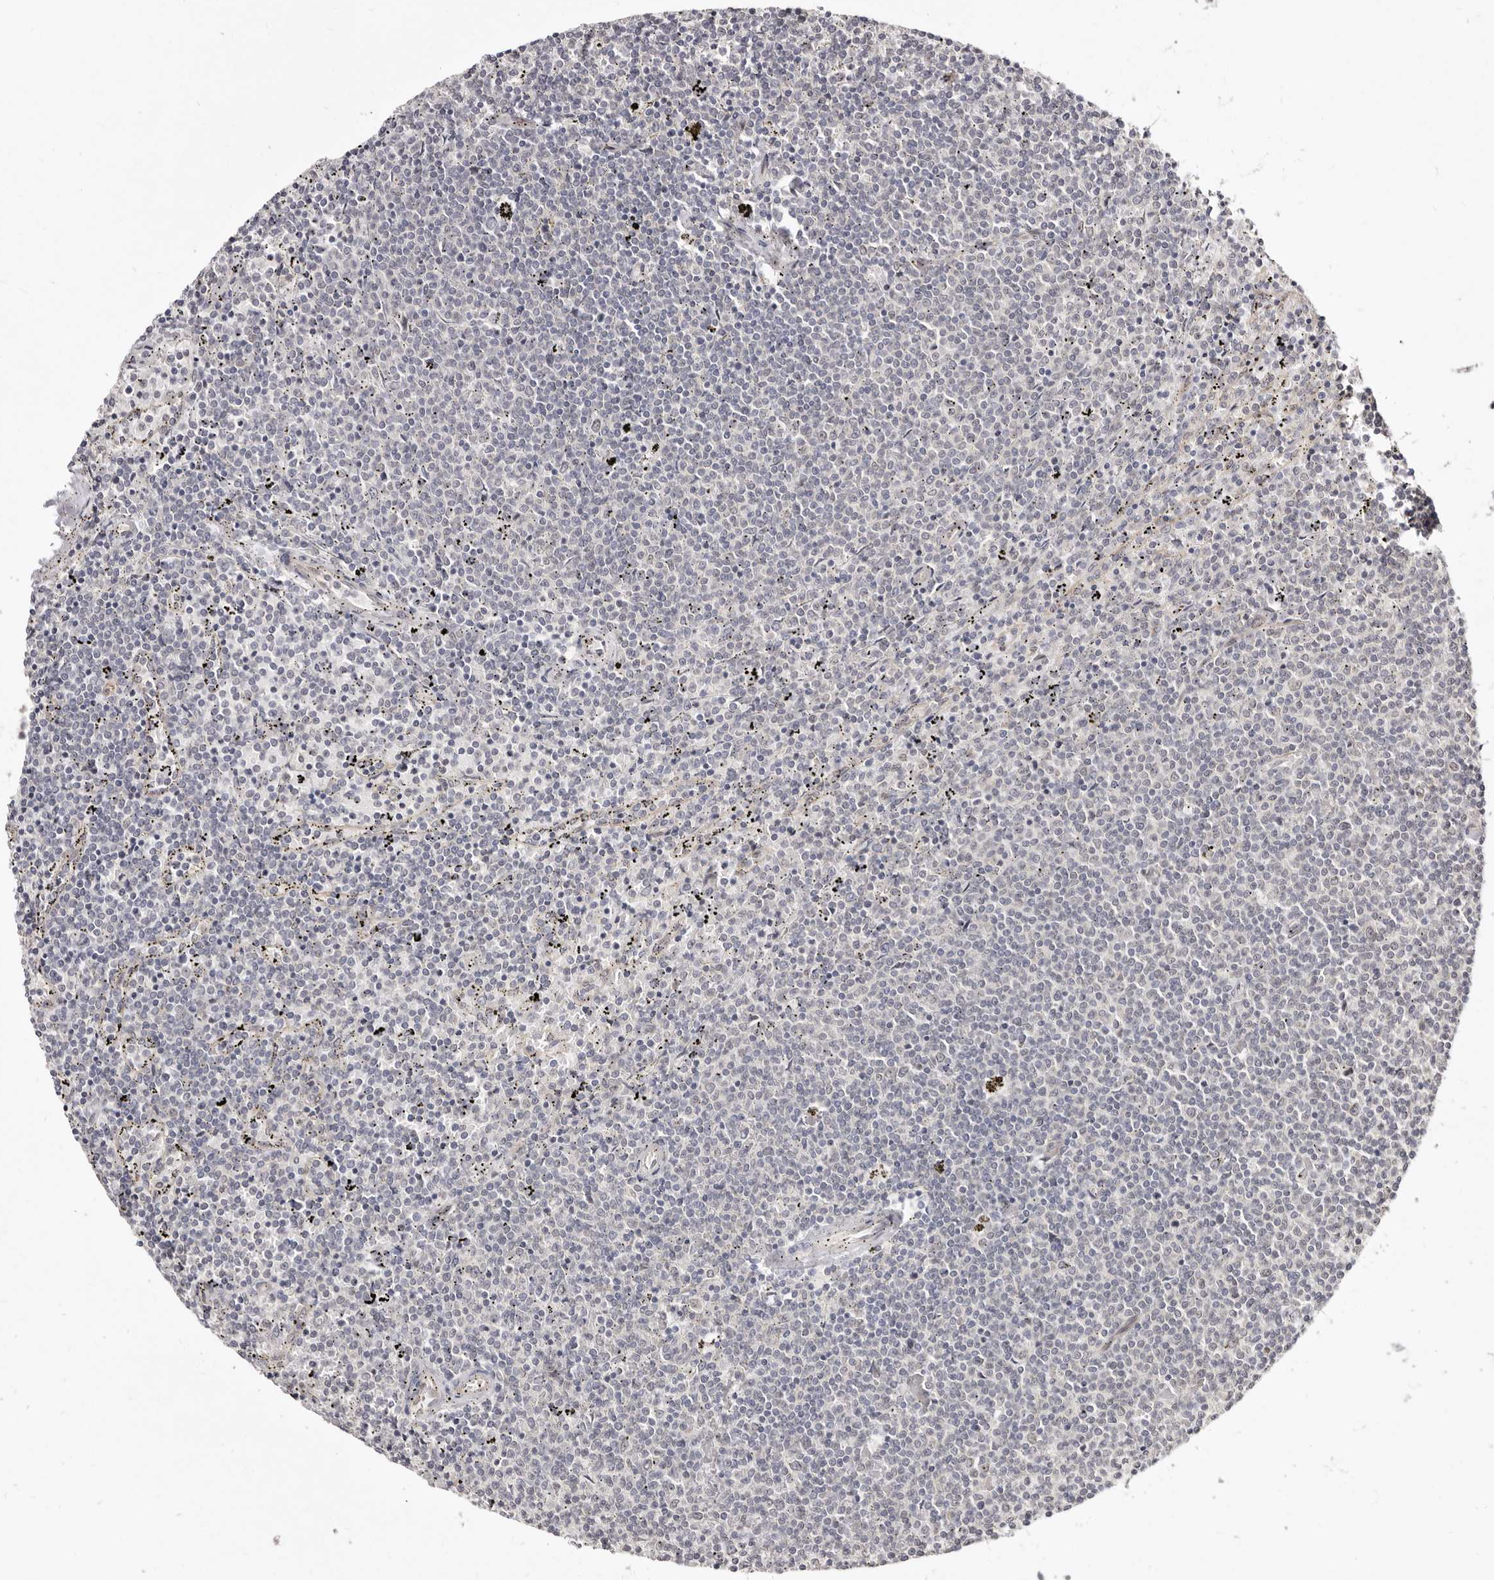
{"staining": {"intensity": "negative", "quantity": "none", "location": "none"}, "tissue": "lymphoma", "cell_type": "Tumor cells", "image_type": "cancer", "snomed": [{"axis": "morphology", "description": "Malignant lymphoma, non-Hodgkin's type, Low grade"}, {"axis": "topography", "description": "Spleen"}], "caption": "Immunohistochemical staining of malignant lymphoma, non-Hodgkin's type (low-grade) reveals no significant positivity in tumor cells.", "gene": "LCORL", "patient": {"sex": "female", "age": 50}}